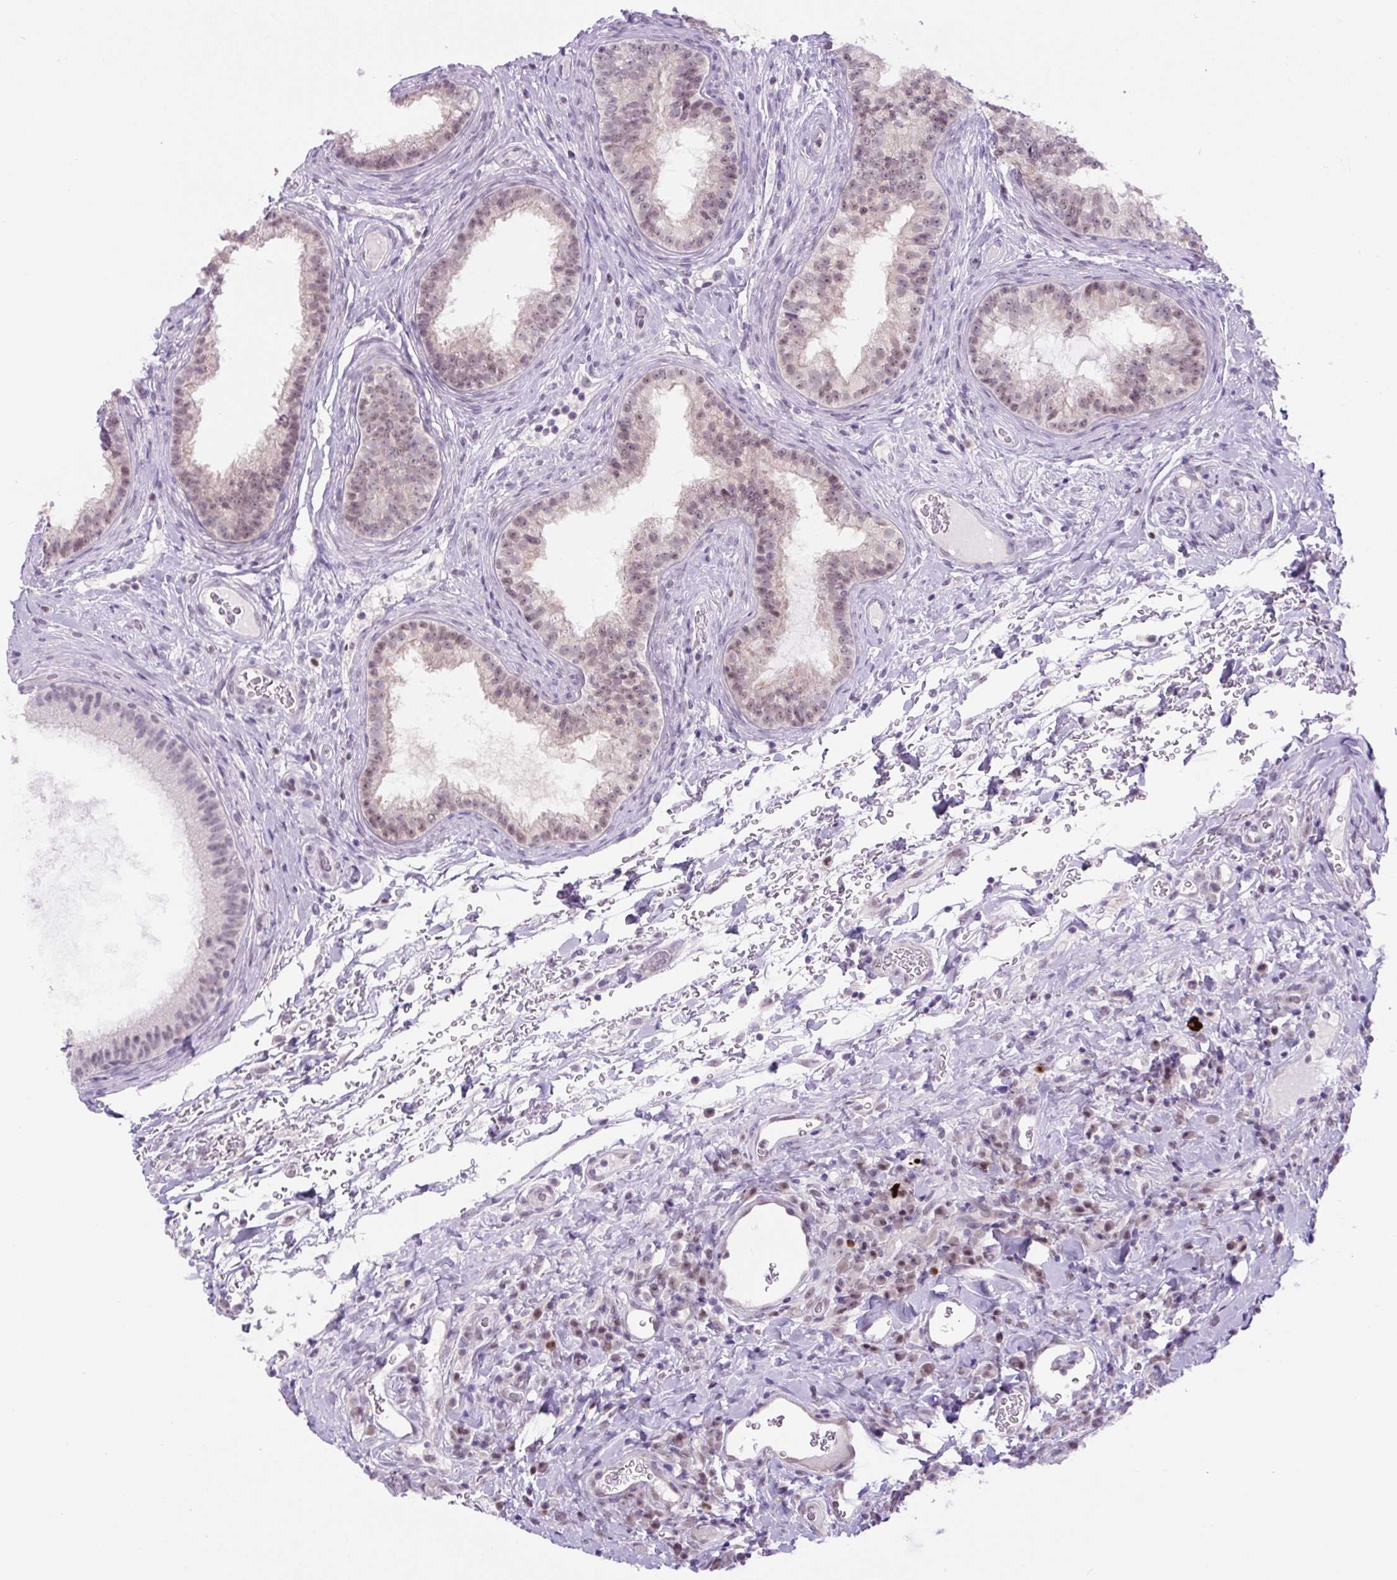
{"staining": {"intensity": "weak", "quantity": ">75%", "location": "cytoplasmic/membranous,nuclear"}, "tissue": "epididymis", "cell_type": "Glandular cells", "image_type": "normal", "snomed": [{"axis": "morphology", "description": "Normal tissue, NOS"}, {"axis": "topography", "description": "Epididymis"}], "caption": "Glandular cells exhibit low levels of weak cytoplasmic/membranous,nuclear staining in about >75% of cells in unremarkable epididymis. (DAB (3,3'-diaminobenzidine) IHC with brightfield microscopy, high magnification).", "gene": "RYBP", "patient": {"sex": "male", "age": 23}}